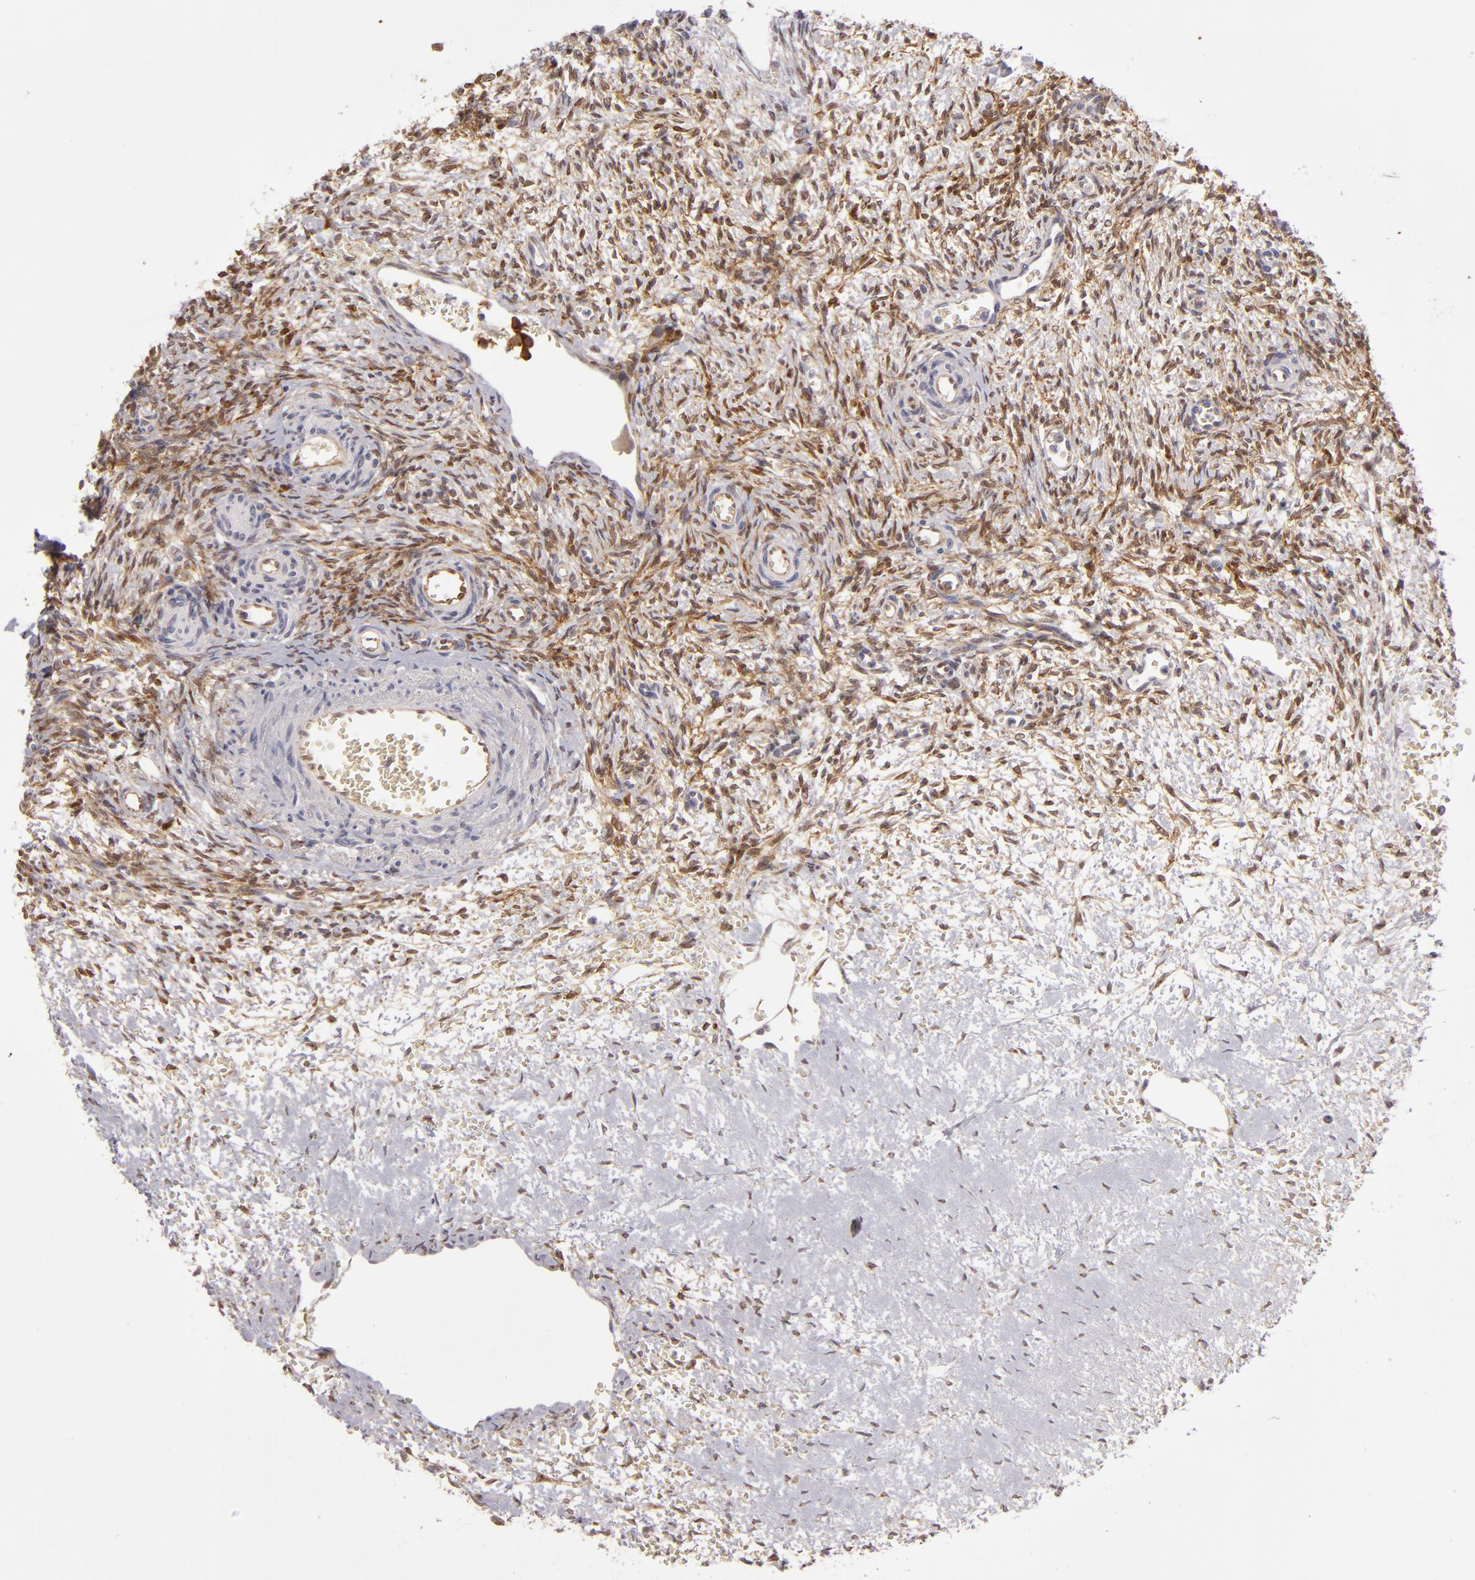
{"staining": {"intensity": "strong", "quantity": ">75%", "location": "cytoplasmic/membranous"}, "tissue": "ovary", "cell_type": "Follicle cells", "image_type": "normal", "snomed": [{"axis": "morphology", "description": "Normal tissue, NOS"}, {"axis": "topography", "description": "Ovary"}], "caption": "A high-resolution micrograph shows immunohistochemistry staining of unremarkable ovary, which shows strong cytoplasmic/membranous positivity in approximately >75% of follicle cells.", "gene": "SH2D4A", "patient": {"sex": "female", "age": 39}}